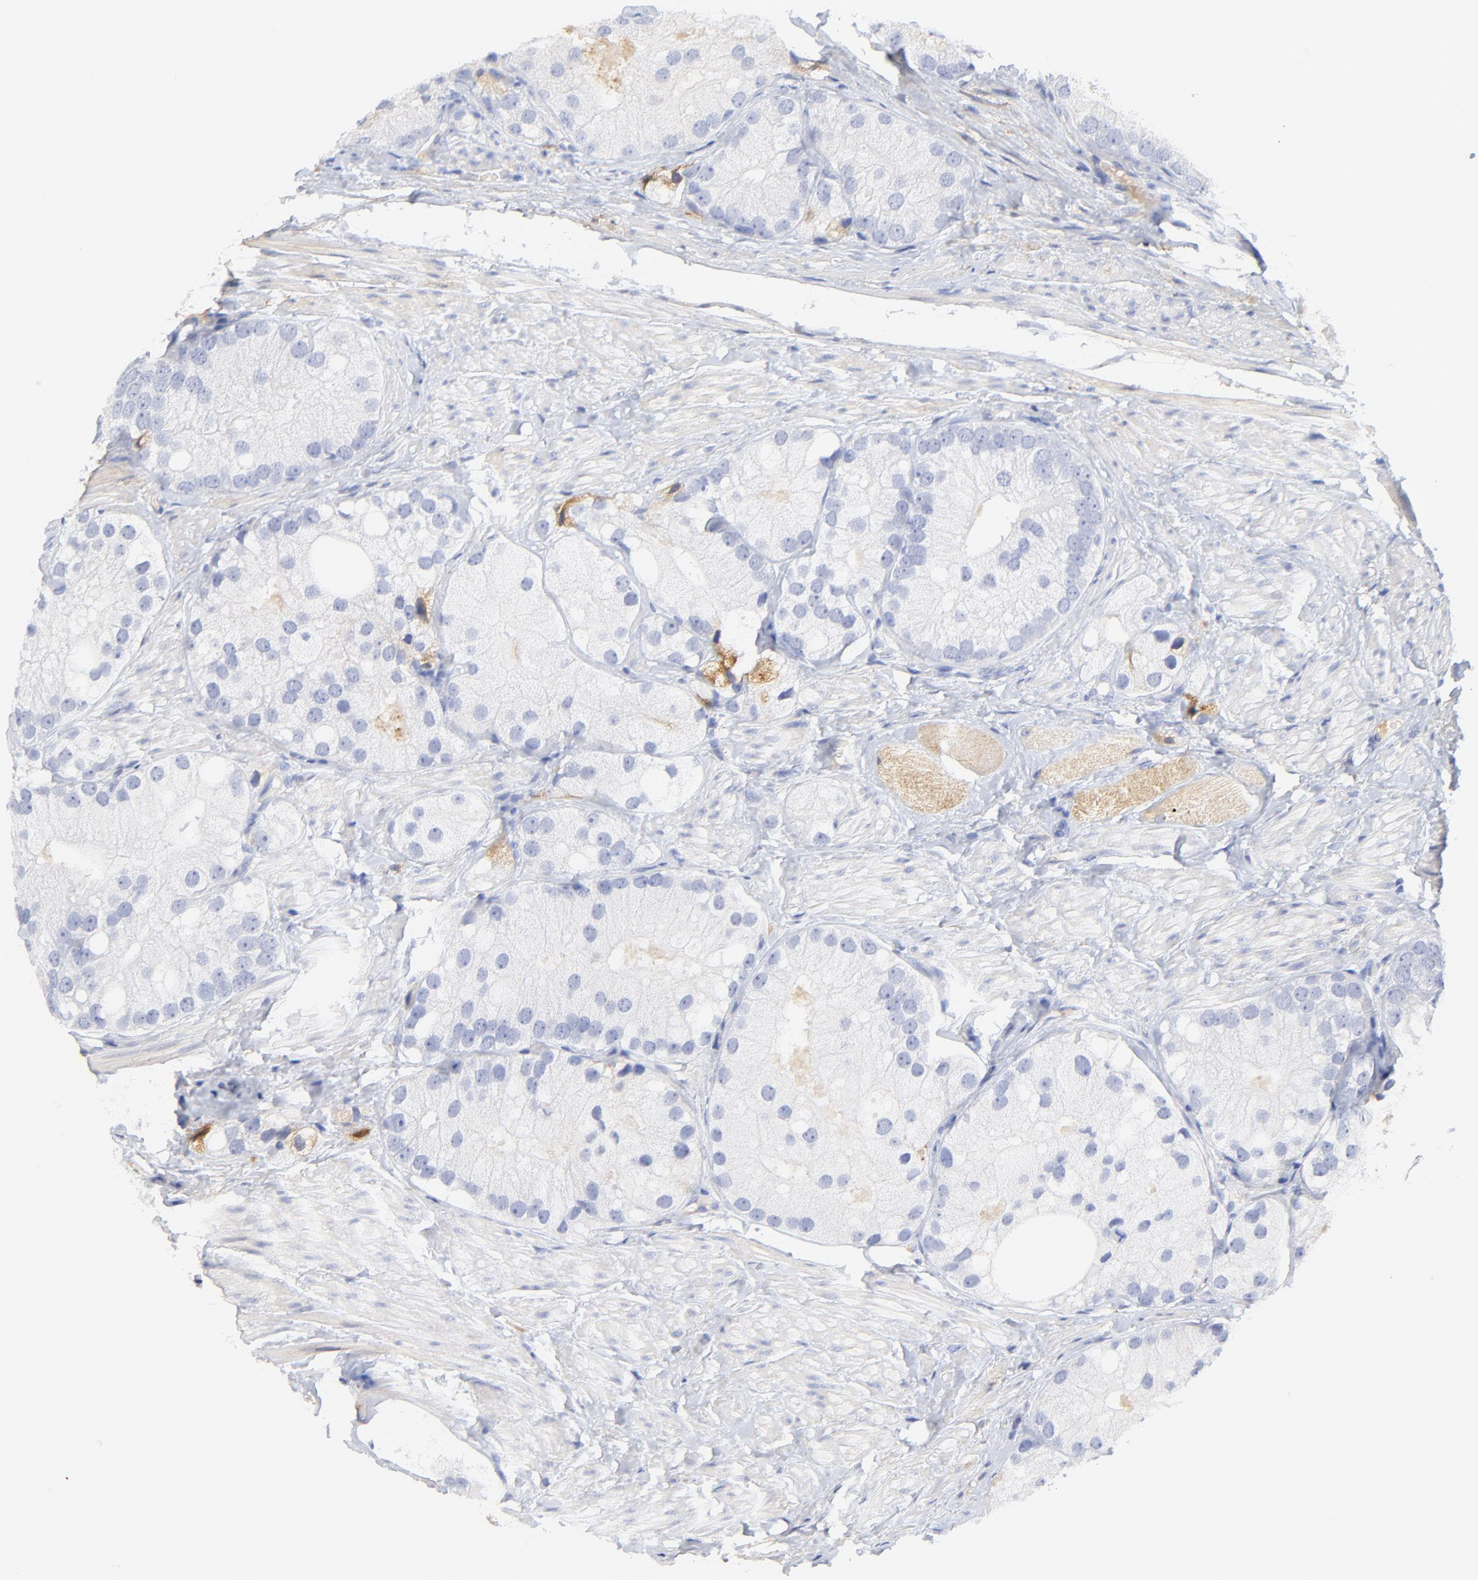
{"staining": {"intensity": "negative", "quantity": "none", "location": "none"}, "tissue": "prostate cancer", "cell_type": "Tumor cells", "image_type": "cancer", "snomed": [{"axis": "morphology", "description": "Adenocarcinoma, Low grade"}, {"axis": "topography", "description": "Prostate"}], "caption": "Immunohistochemistry (IHC) of human prostate low-grade adenocarcinoma demonstrates no positivity in tumor cells.", "gene": "MDGA2", "patient": {"sex": "male", "age": 69}}